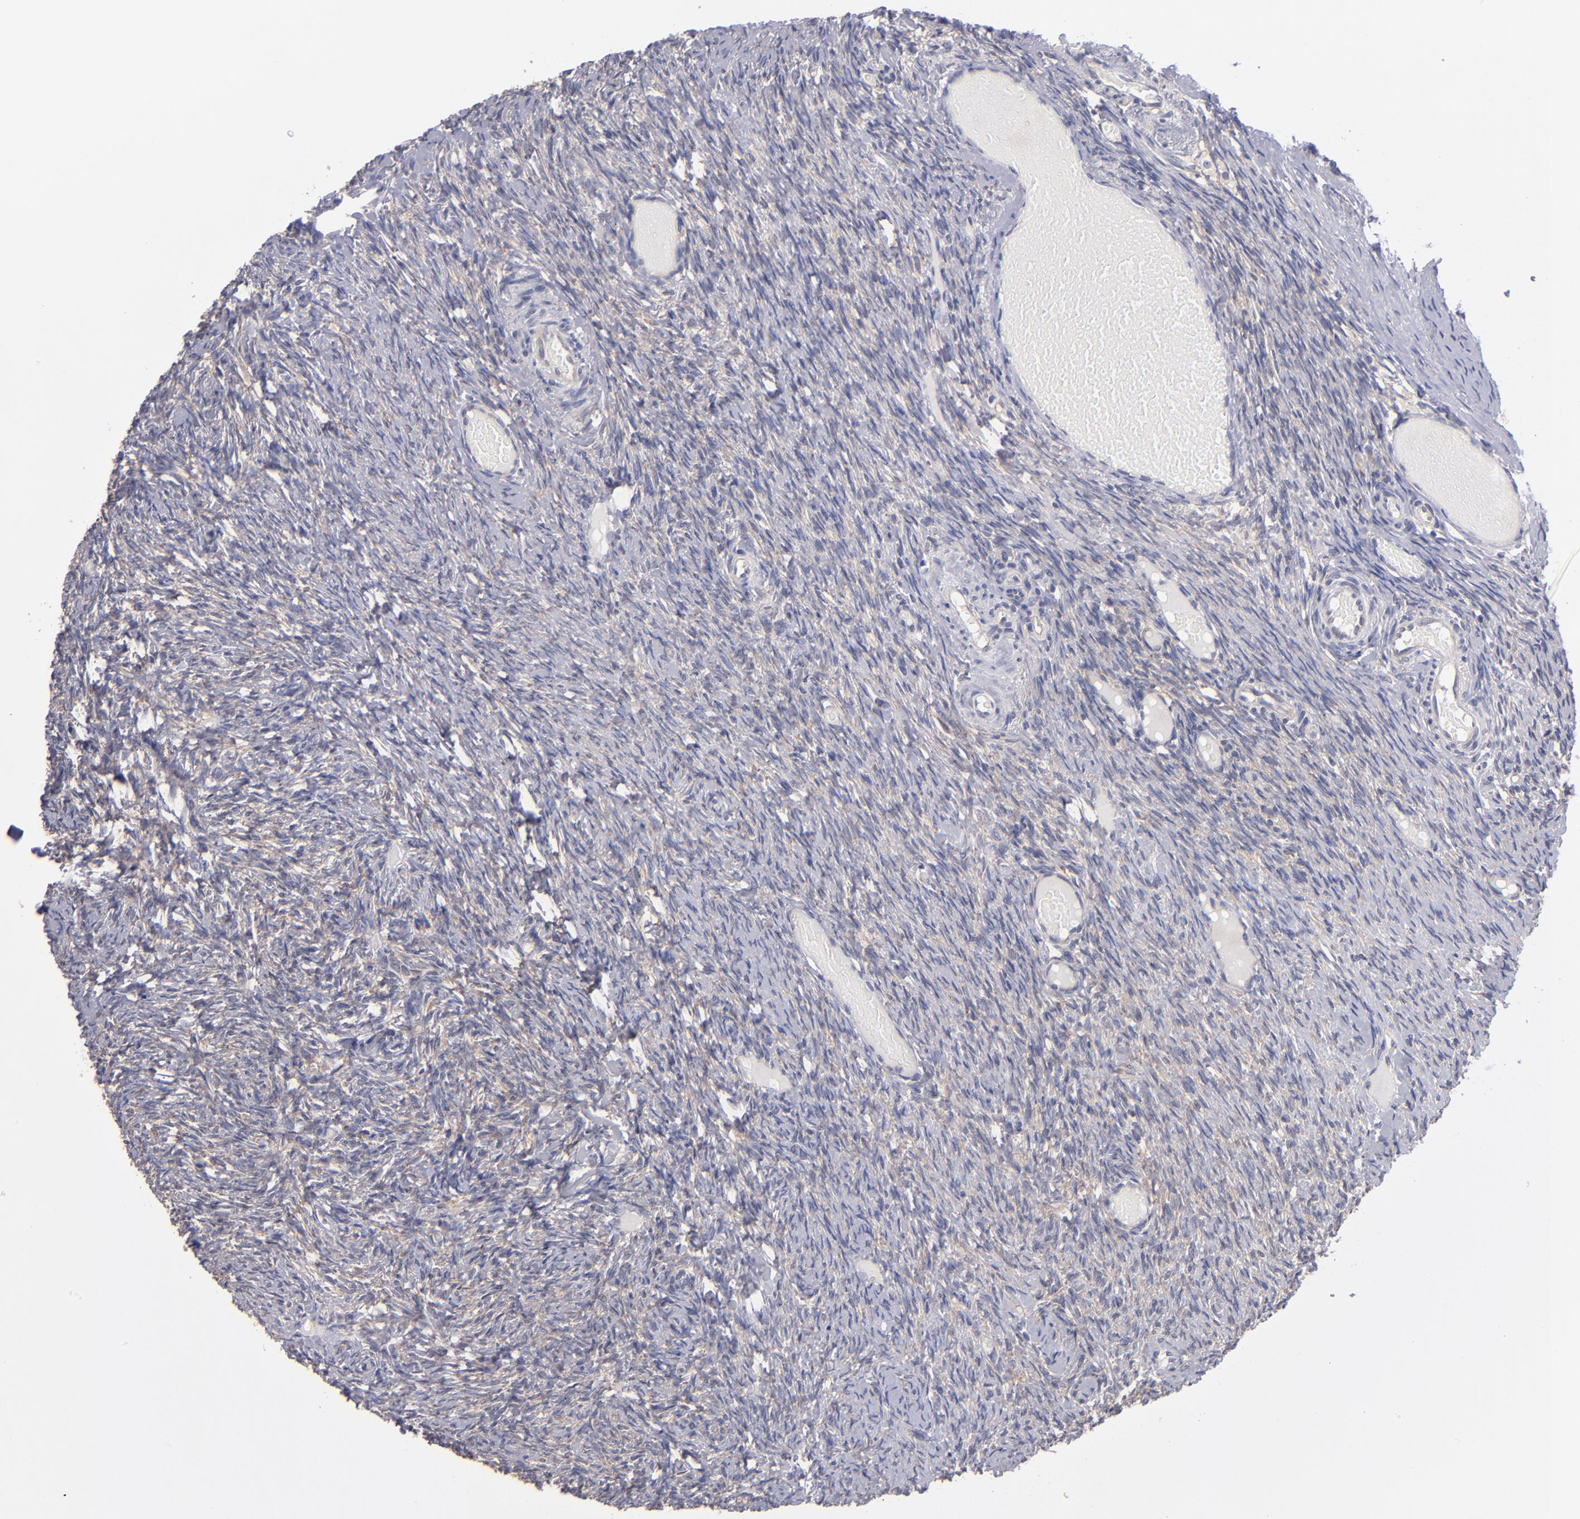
{"staining": {"intensity": "weak", "quantity": ">75%", "location": "cytoplasmic/membranous"}, "tissue": "ovary", "cell_type": "Follicle cells", "image_type": "normal", "snomed": [{"axis": "morphology", "description": "Normal tissue, NOS"}, {"axis": "topography", "description": "Ovary"}], "caption": "Protein staining of normal ovary displays weak cytoplasmic/membranous positivity in about >75% of follicle cells. Immunohistochemistry (ihc) stains the protein of interest in brown and the nuclei are stained blue.", "gene": "EIF3L", "patient": {"sex": "female", "age": 60}}